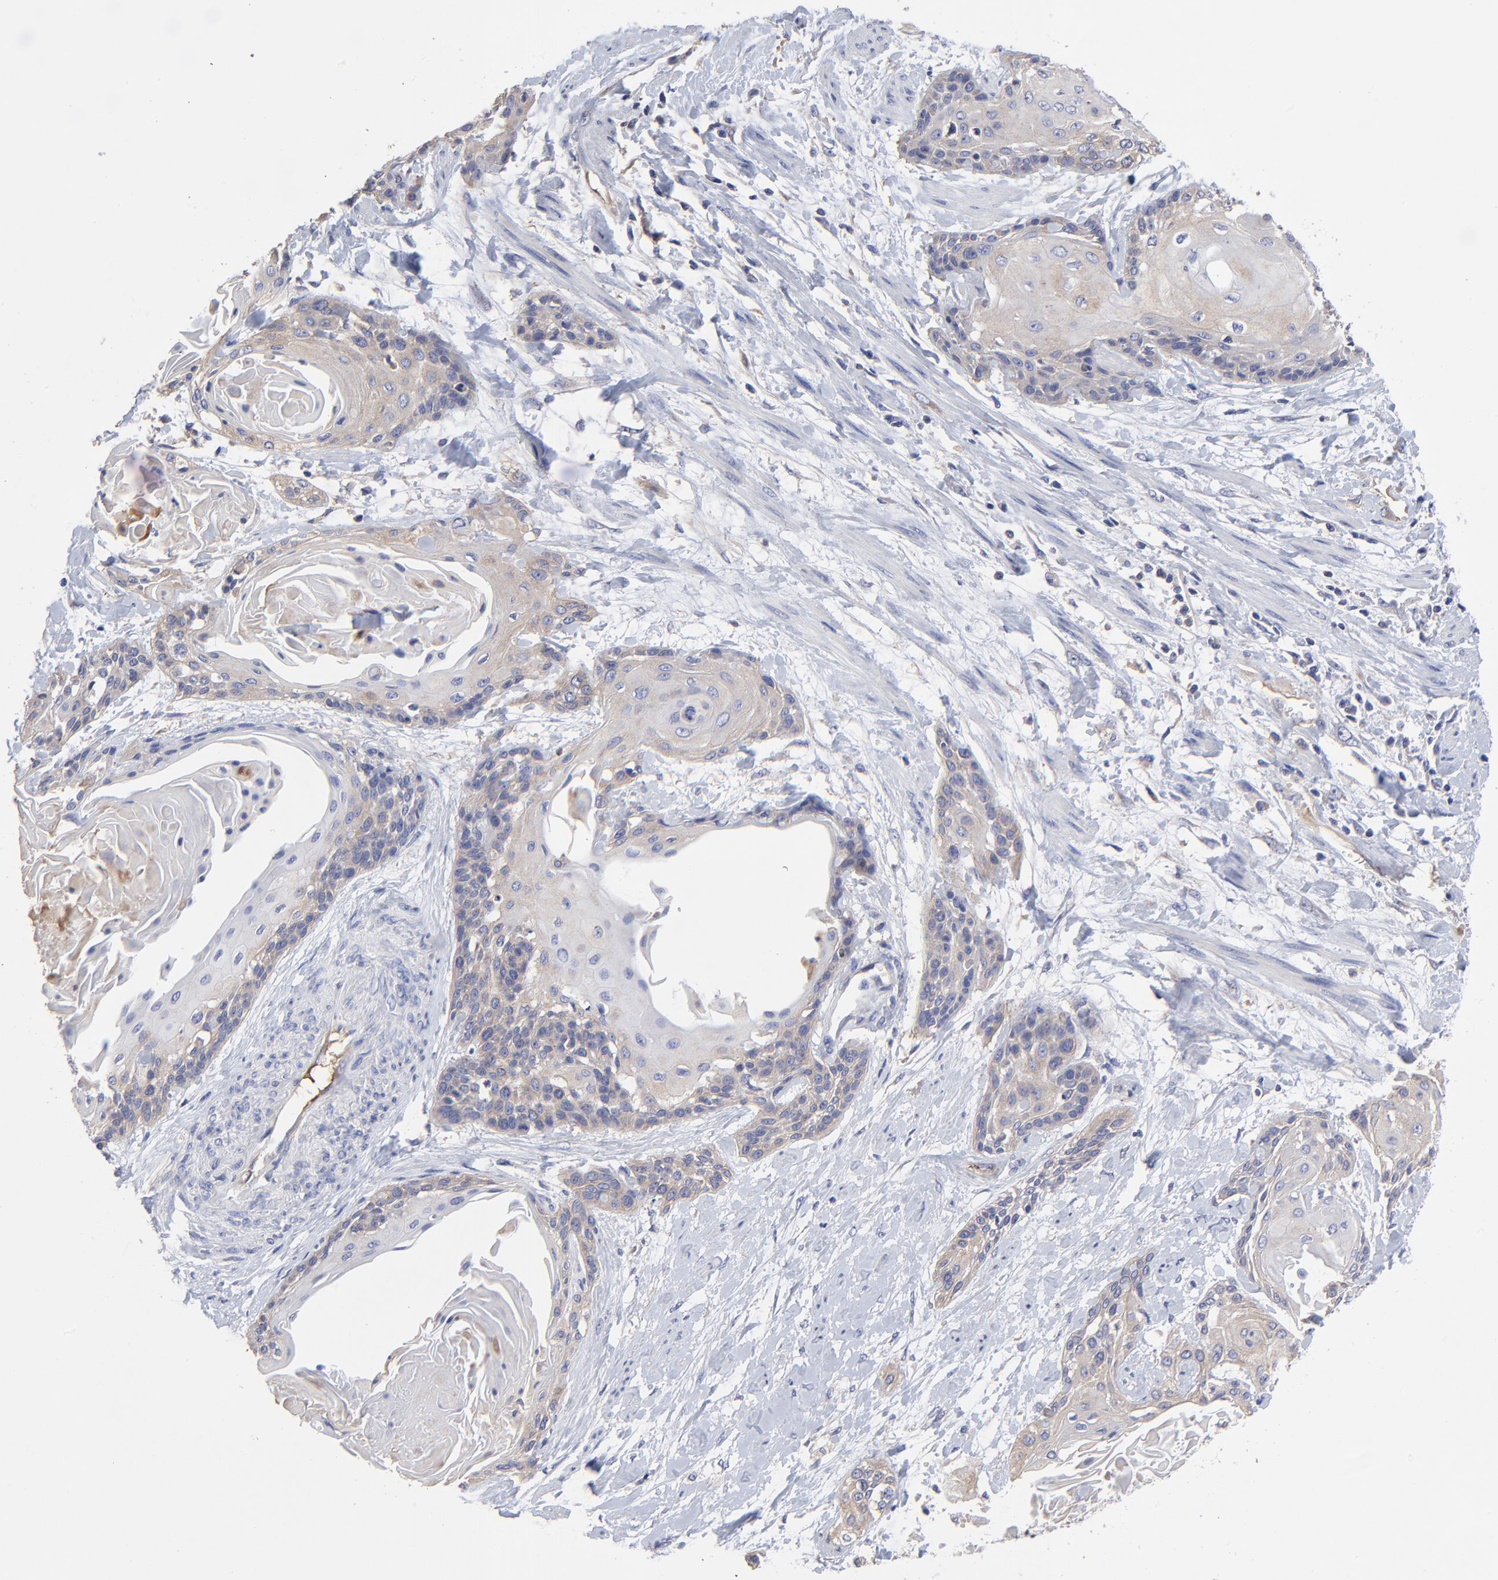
{"staining": {"intensity": "weak", "quantity": "25%-75%", "location": "cytoplasmic/membranous"}, "tissue": "cervical cancer", "cell_type": "Tumor cells", "image_type": "cancer", "snomed": [{"axis": "morphology", "description": "Squamous cell carcinoma, NOS"}, {"axis": "topography", "description": "Cervix"}], "caption": "IHC micrograph of neoplastic tissue: squamous cell carcinoma (cervical) stained using immunohistochemistry demonstrates low levels of weak protein expression localized specifically in the cytoplasmic/membranous of tumor cells, appearing as a cytoplasmic/membranous brown color.", "gene": "SULF2", "patient": {"sex": "female", "age": 57}}